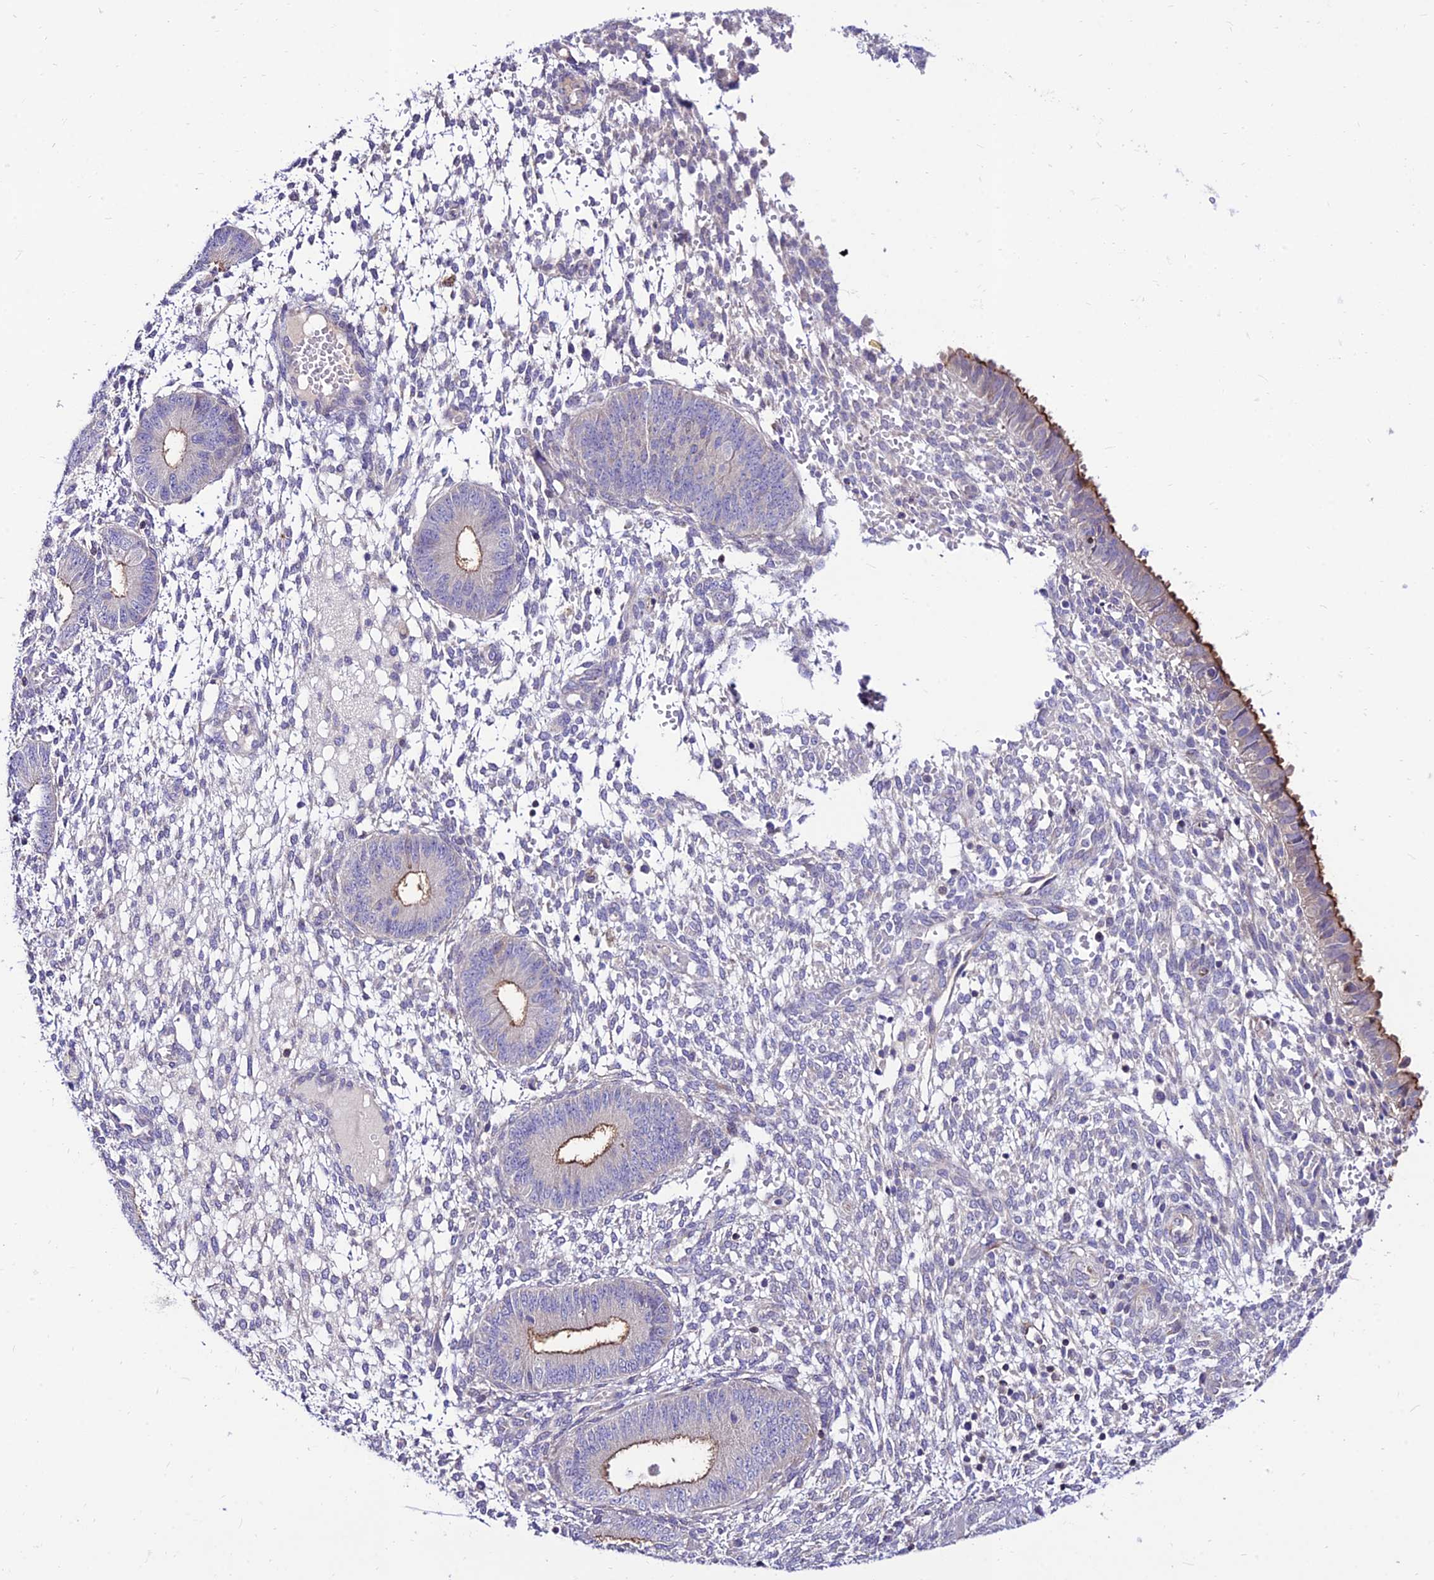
{"staining": {"intensity": "negative", "quantity": "none", "location": "none"}, "tissue": "endometrium", "cell_type": "Cells in endometrial stroma", "image_type": "normal", "snomed": [{"axis": "morphology", "description": "Normal tissue, NOS"}, {"axis": "topography", "description": "Endometrium"}], "caption": "An immunohistochemistry (IHC) image of benign endometrium is shown. There is no staining in cells in endometrial stroma of endometrium. (DAB IHC visualized using brightfield microscopy, high magnification).", "gene": "C6orf132", "patient": {"sex": "female", "age": 49}}